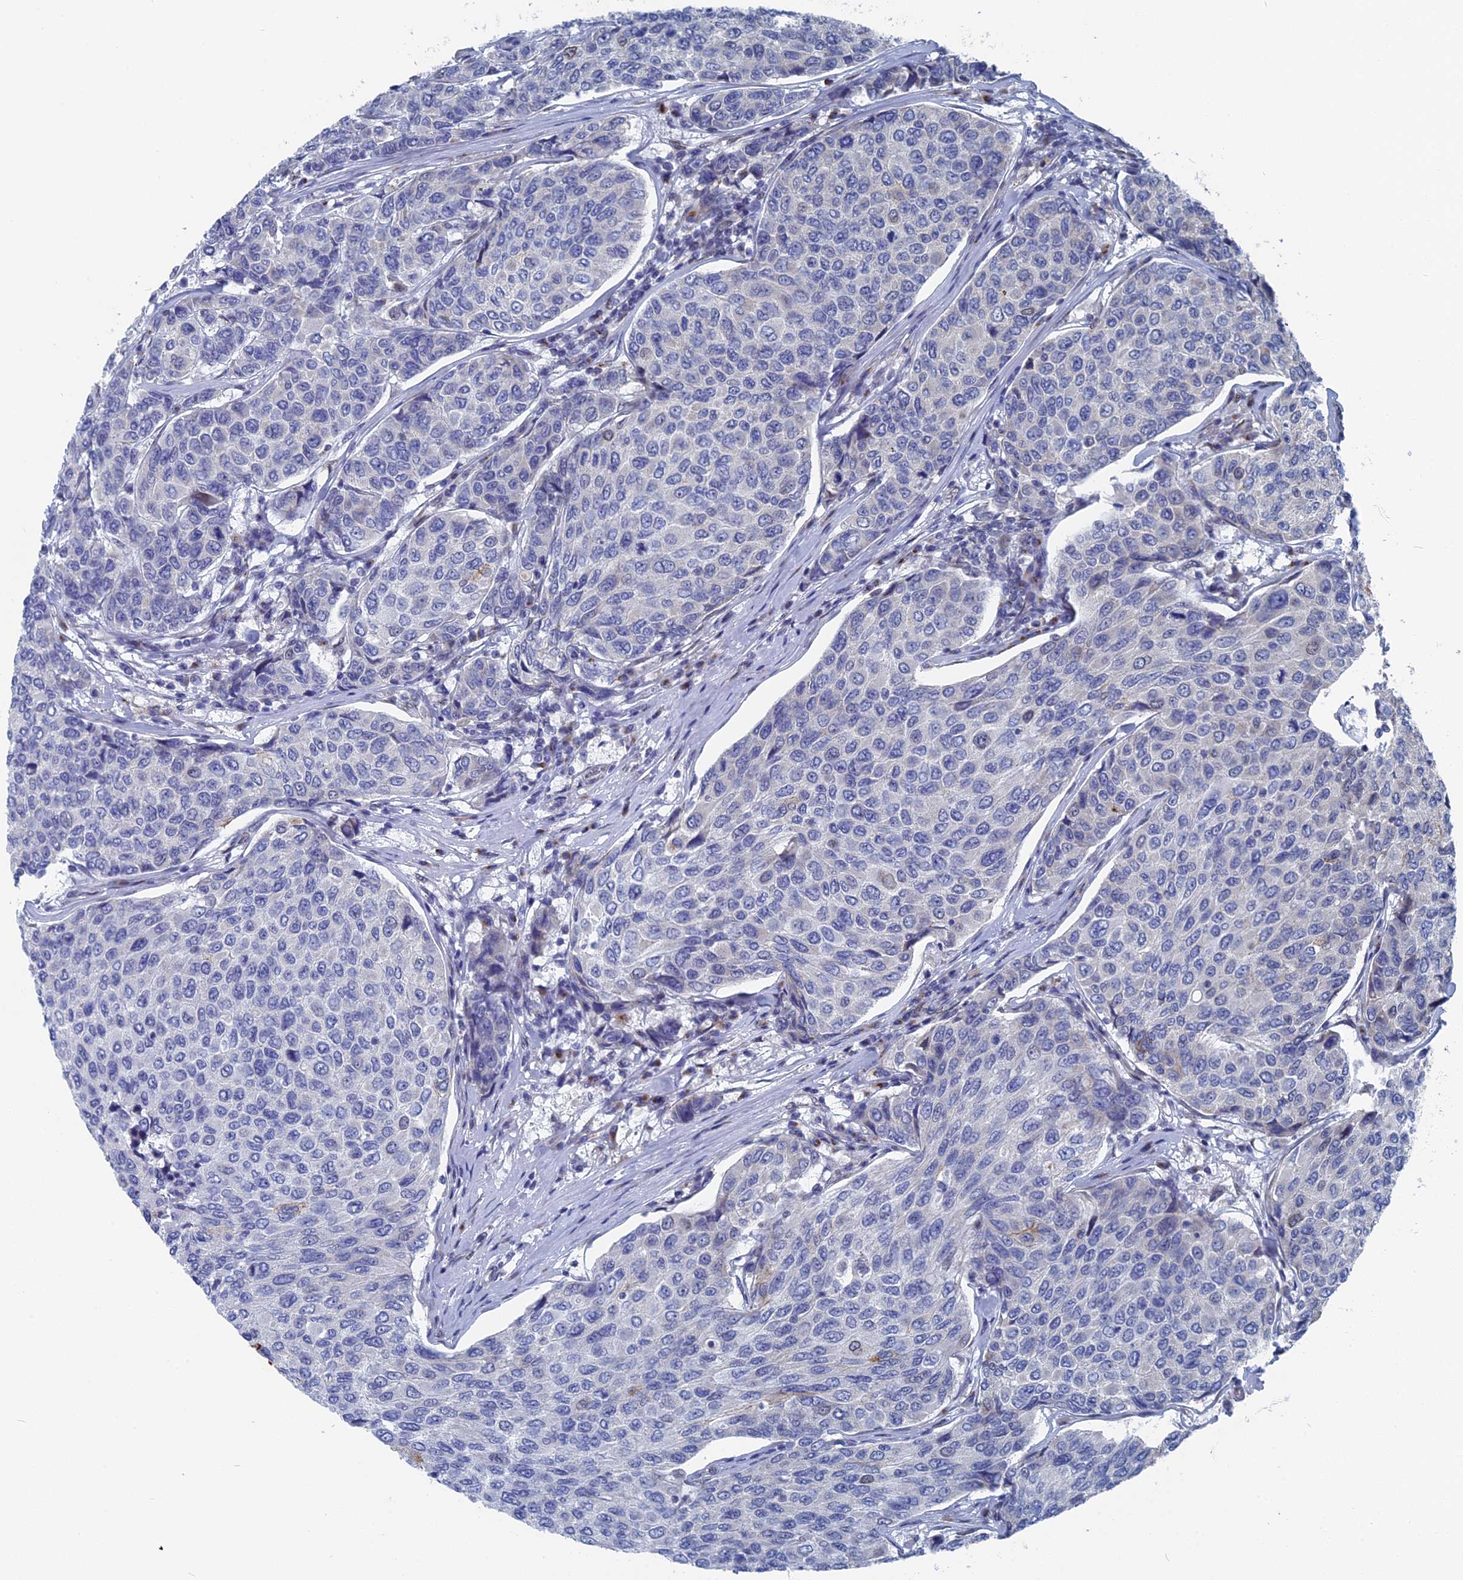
{"staining": {"intensity": "negative", "quantity": "none", "location": "none"}, "tissue": "breast cancer", "cell_type": "Tumor cells", "image_type": "cancer", "snomed": [{"axis": "morphology", "description": "Duct carcinoma"}, {"axis": "topography", "description": "Breast"}], "caption": "Image shows no significant protein expression in tumor cells of breast cancer.", "gene": "MTRF1", "patient": {"sex": "female", "age": 55}}